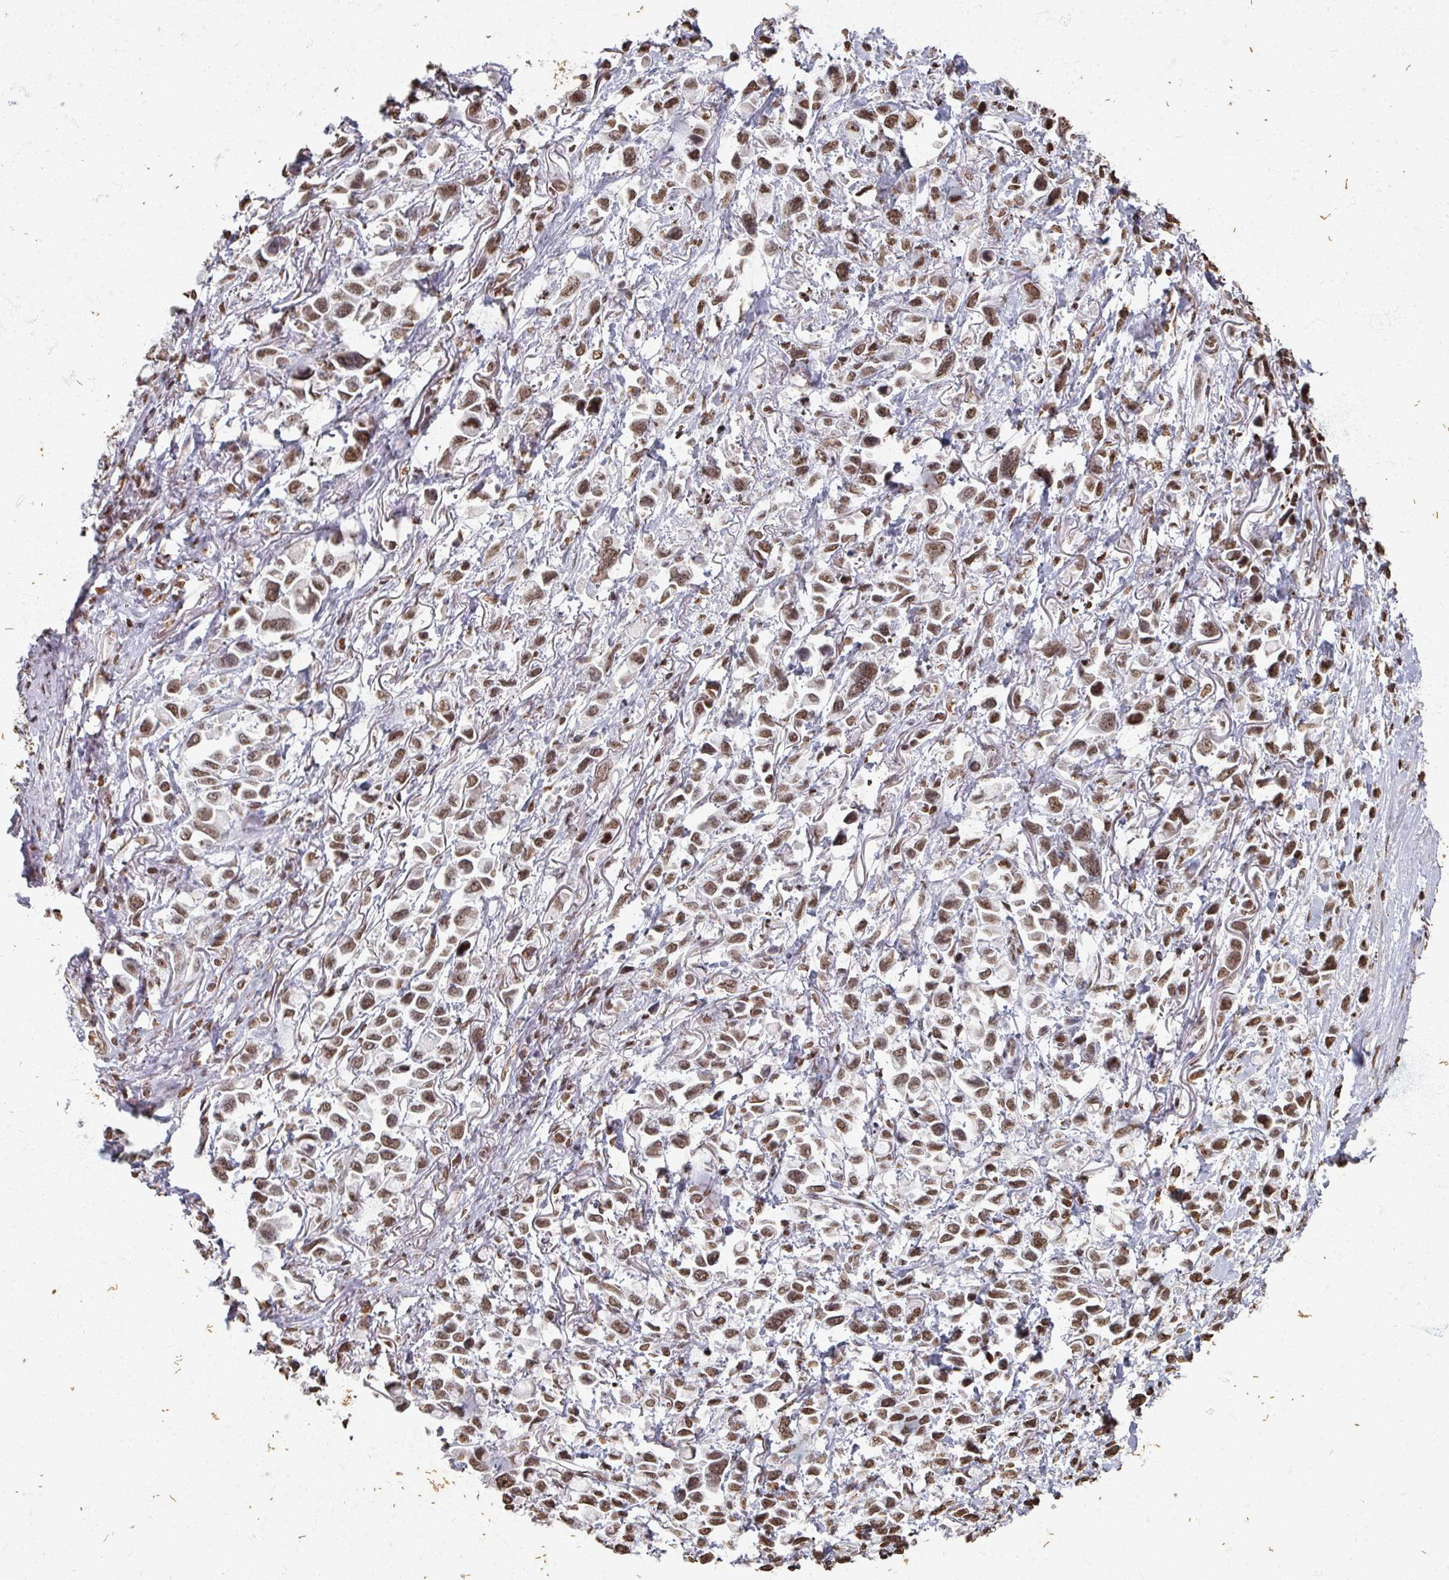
{"staining": {"intensity": "moderate", "quantity": ">75%", "location": "nuclear"}, "tissue": "stomach cancer", "cell_type": "Tumor cells", "image_type": "cancer", "snomed": [{"axis": "morphology", "description": "Adenocarcinoma, NOS"}, {"axis": "topography", "description": "Stomach"}], "caption": "Protein expression by immunohistochemistry (IHC) displays moderate nuclear expression in approximately >75% of tumor cells in adenocarcinoma (stomach). (IHC, brightfield microscopy, high magnification).", "gene": "DCUN1D5", "patient": {"sex": "female", "age": 81}}